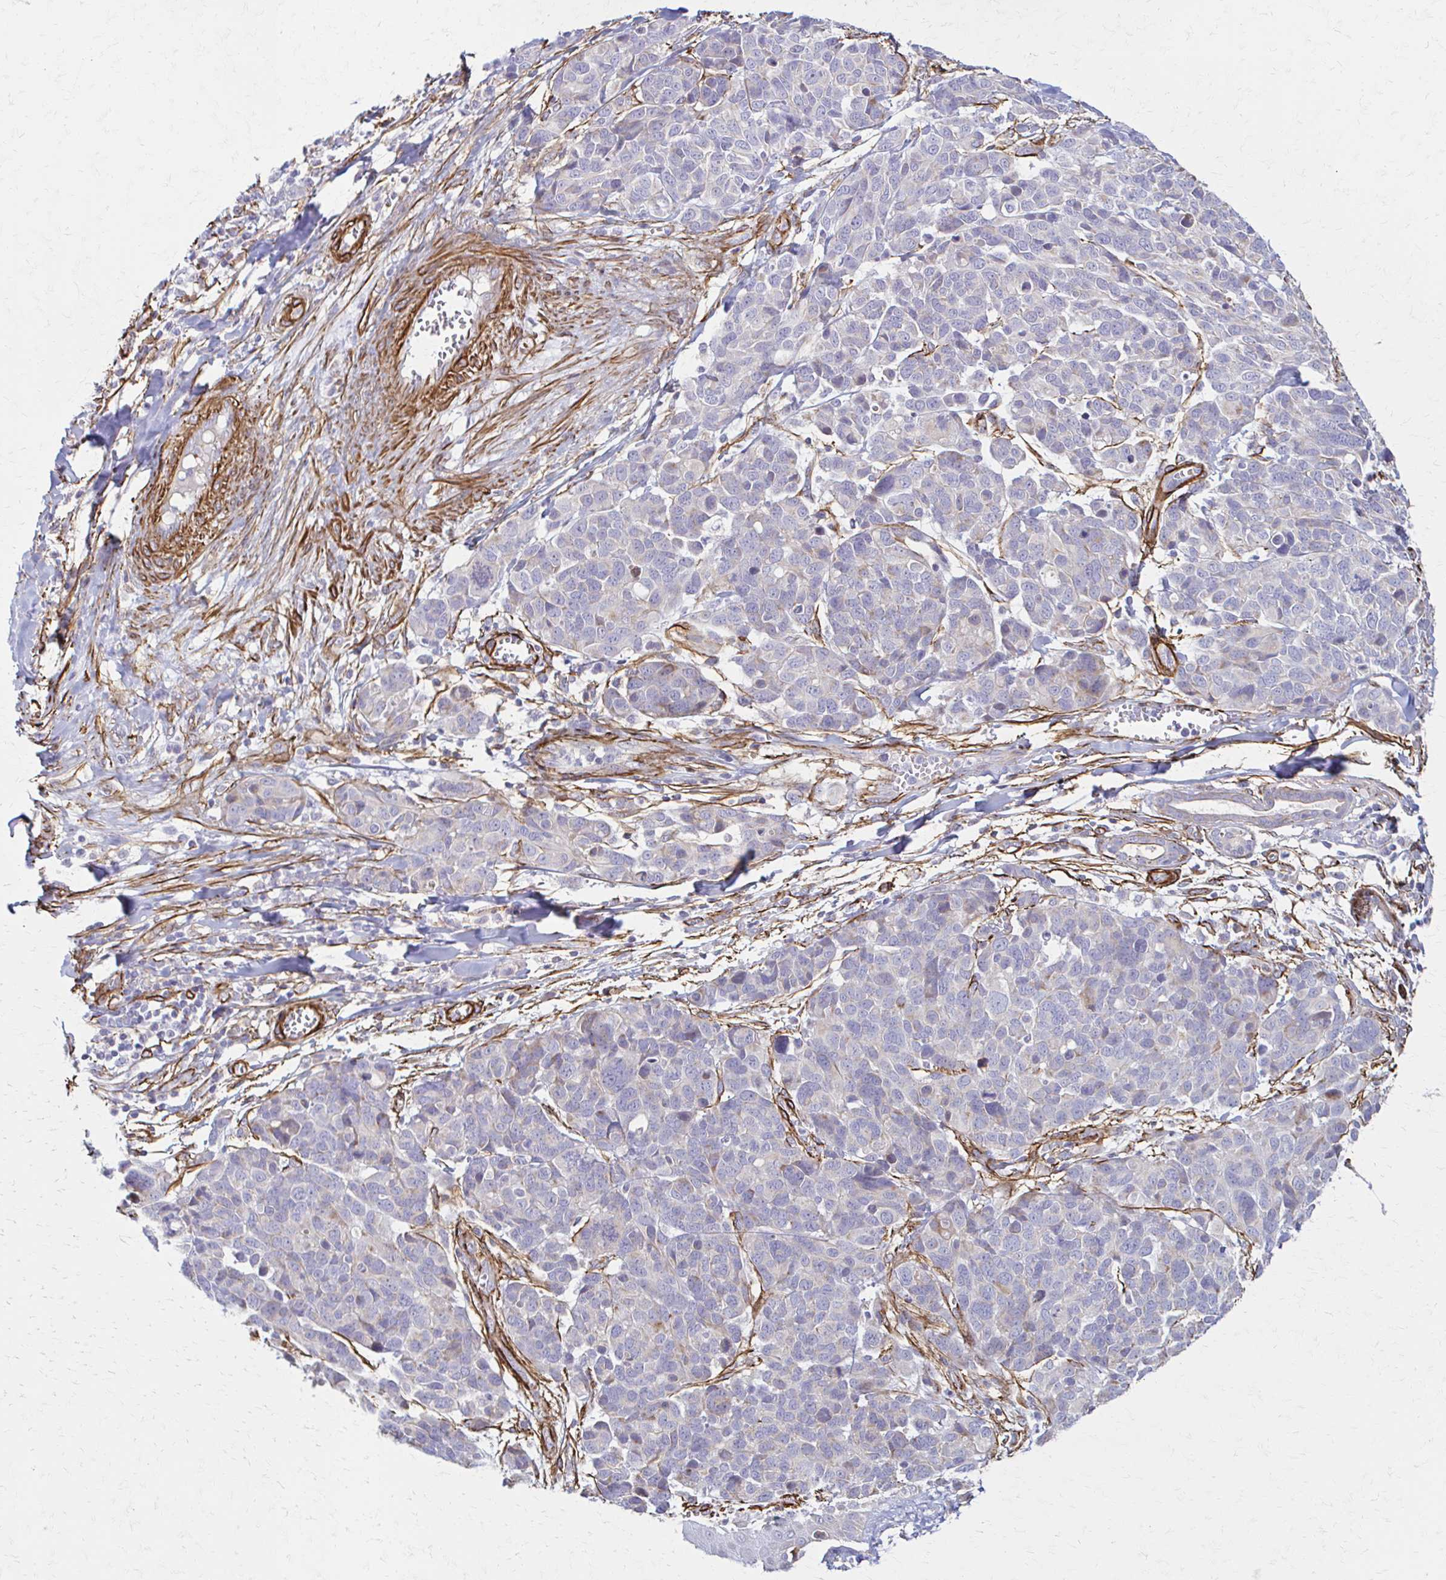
{"staining": {"intensity": "negative", "quantity": "none", "location": "none"}, "tissue": "melanoma", "cell_type": "Tumor cells", "image_type": "cancer", "snomed": [{"axis": "morphology", "description": "Malignant melanoma, NOS"}, {"axis": "topography", "description": "Skin"}], "caption": "Tumor cells are negative for brown protein staining in melanoma.", "gene": "TIMMDC1", "patient": {"sex": "male", "age": 51}}